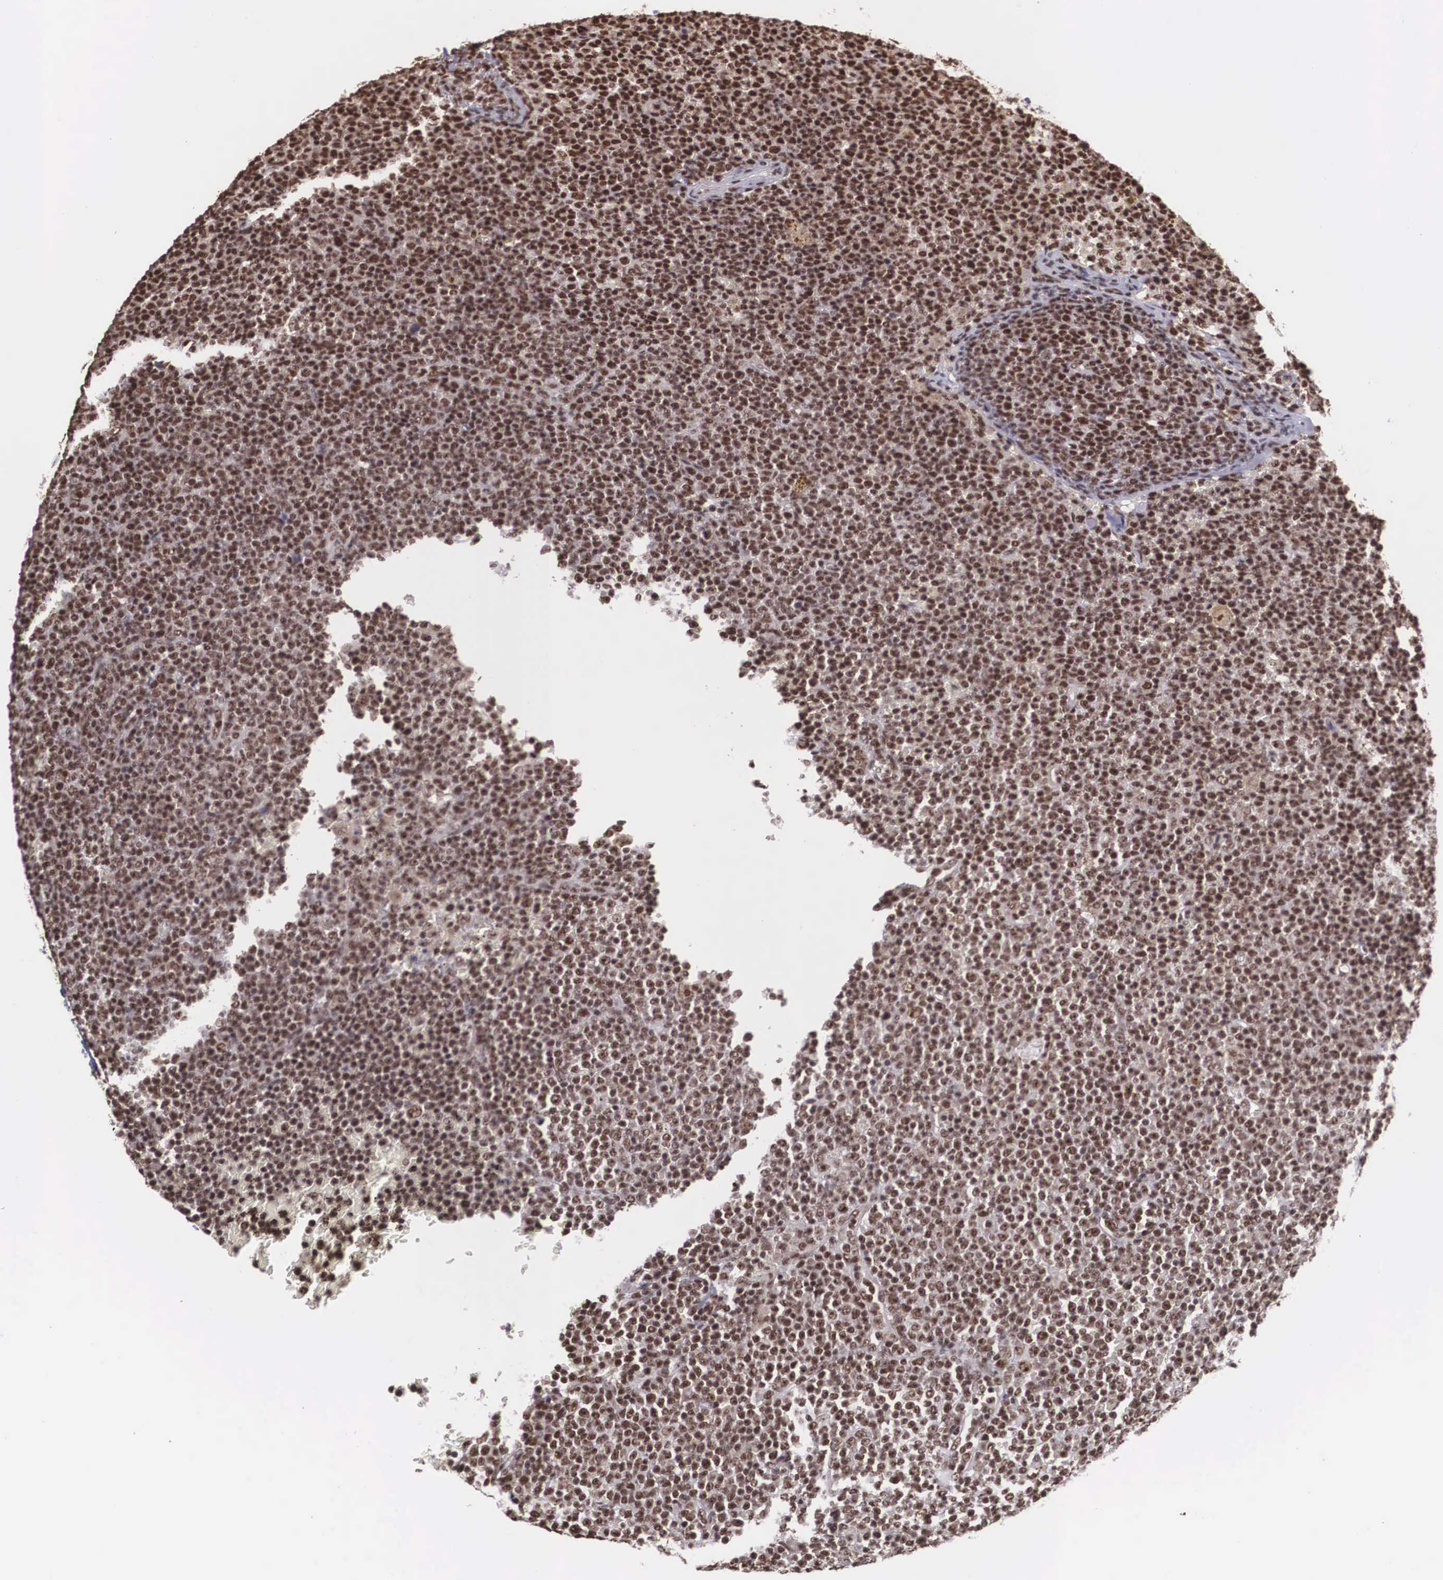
{"staining": {"intensity": "strong", "quantity": ">75%", "location": "nuclear"}, "tissue": "lymphoma", "cell_type": "Tumor cells", "image_type": "cancer", "snomed": [{"axis": "morphology", "description": "Malignant lymphoma, non-Hodgkin's type, Low grade"}, {"axis": "topography", "description": "Lymph node"}], "caption": "Immunohistochemistry image of lymphoma stained for a protein (brown), which displays high levels of strong nuclear expression in about >75% of tumor cells.", "gene": "POLR2F", "patient": {"sex": "male", "age": 50}}